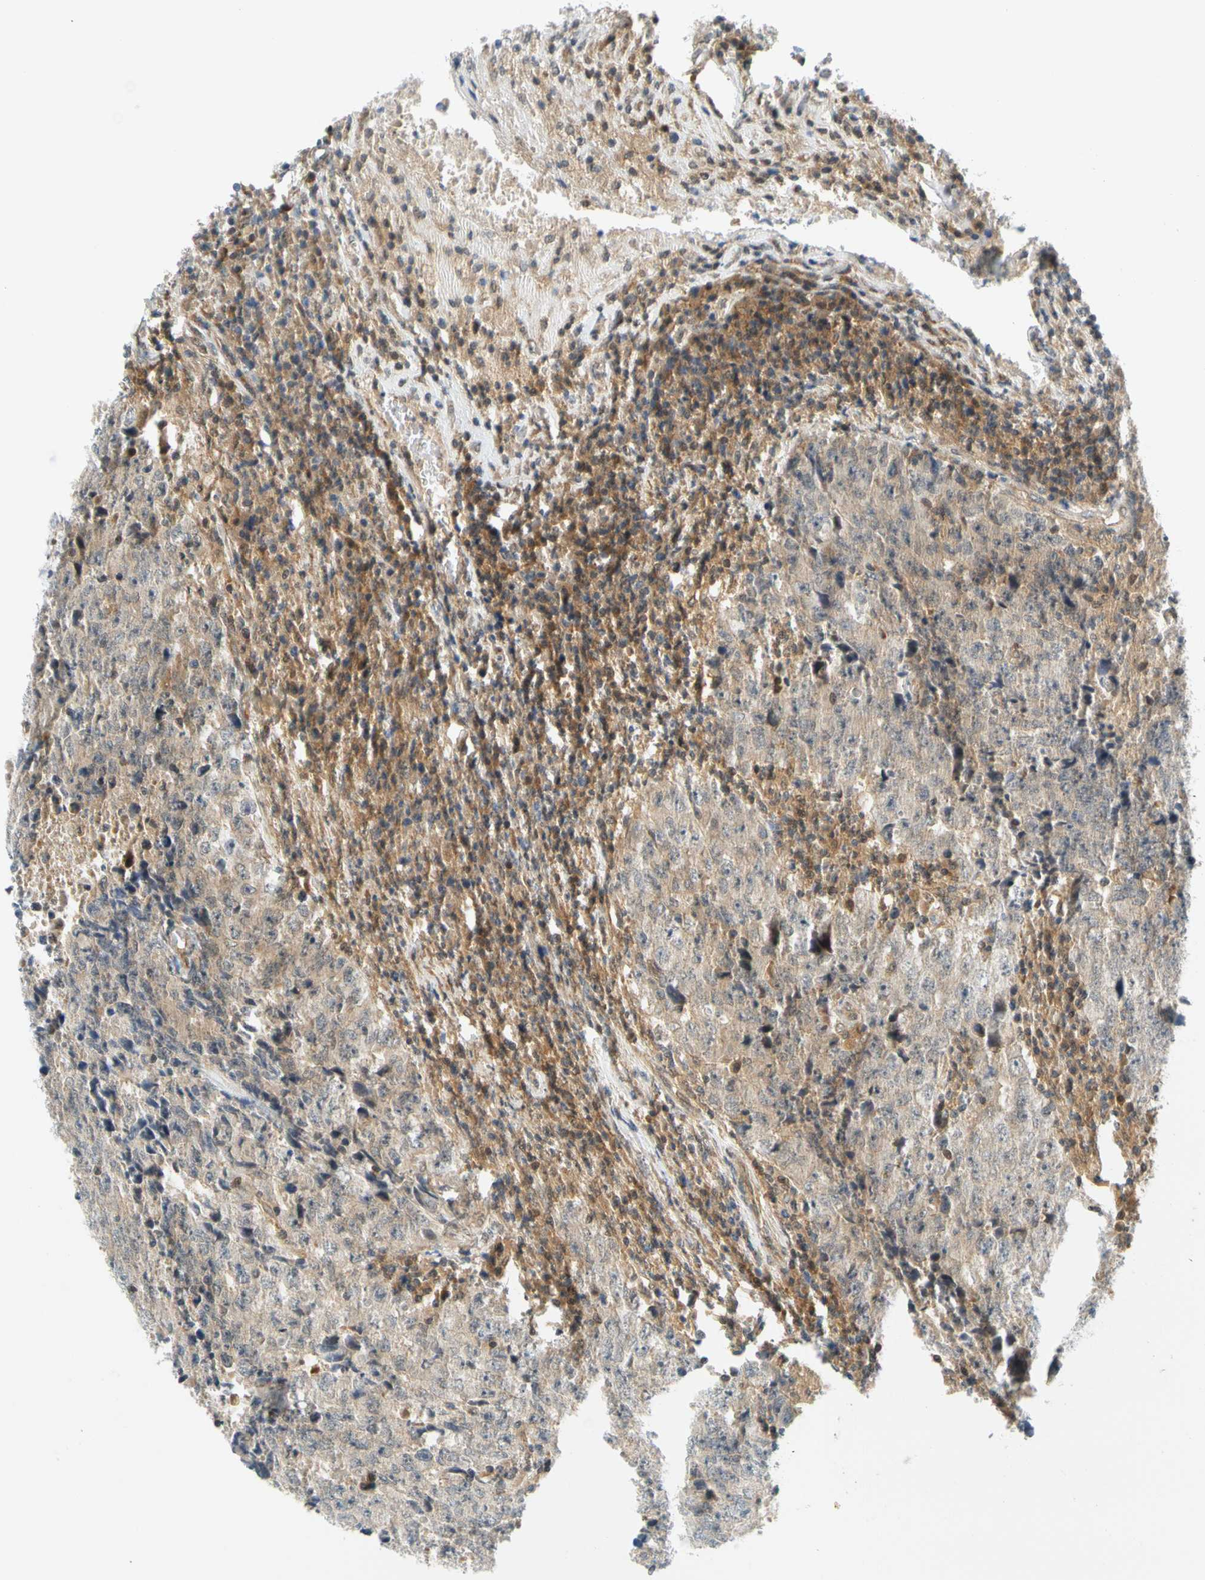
{"staining": {"intensity": "weak", "quantity": ">75%", "location": "cytoplasmic/membranous"}, "tissue": "testis cancer", "cell_type": "Tumor cells", "image_type": "cancer", "snomed": [{"axis": "morphology", "description": "Necrosis, NOS"}, {"axis": "morphology", "description": "Carcinoma, Embryonal, NOS"}, {"axis": "topography", "description": "Testis"}], "caption": "The immunohistochemical stain labels weak cytoplasmic/membranous expression in tumor cells of testis embryonal carcinoma tissue. The staining is performed using DAB brown chromogen to label protein expression. The nuclei are counter-stained blue using hematoxylin.", "gene": "MAPK9", "patient": {"sex": "male", "age": 19}}